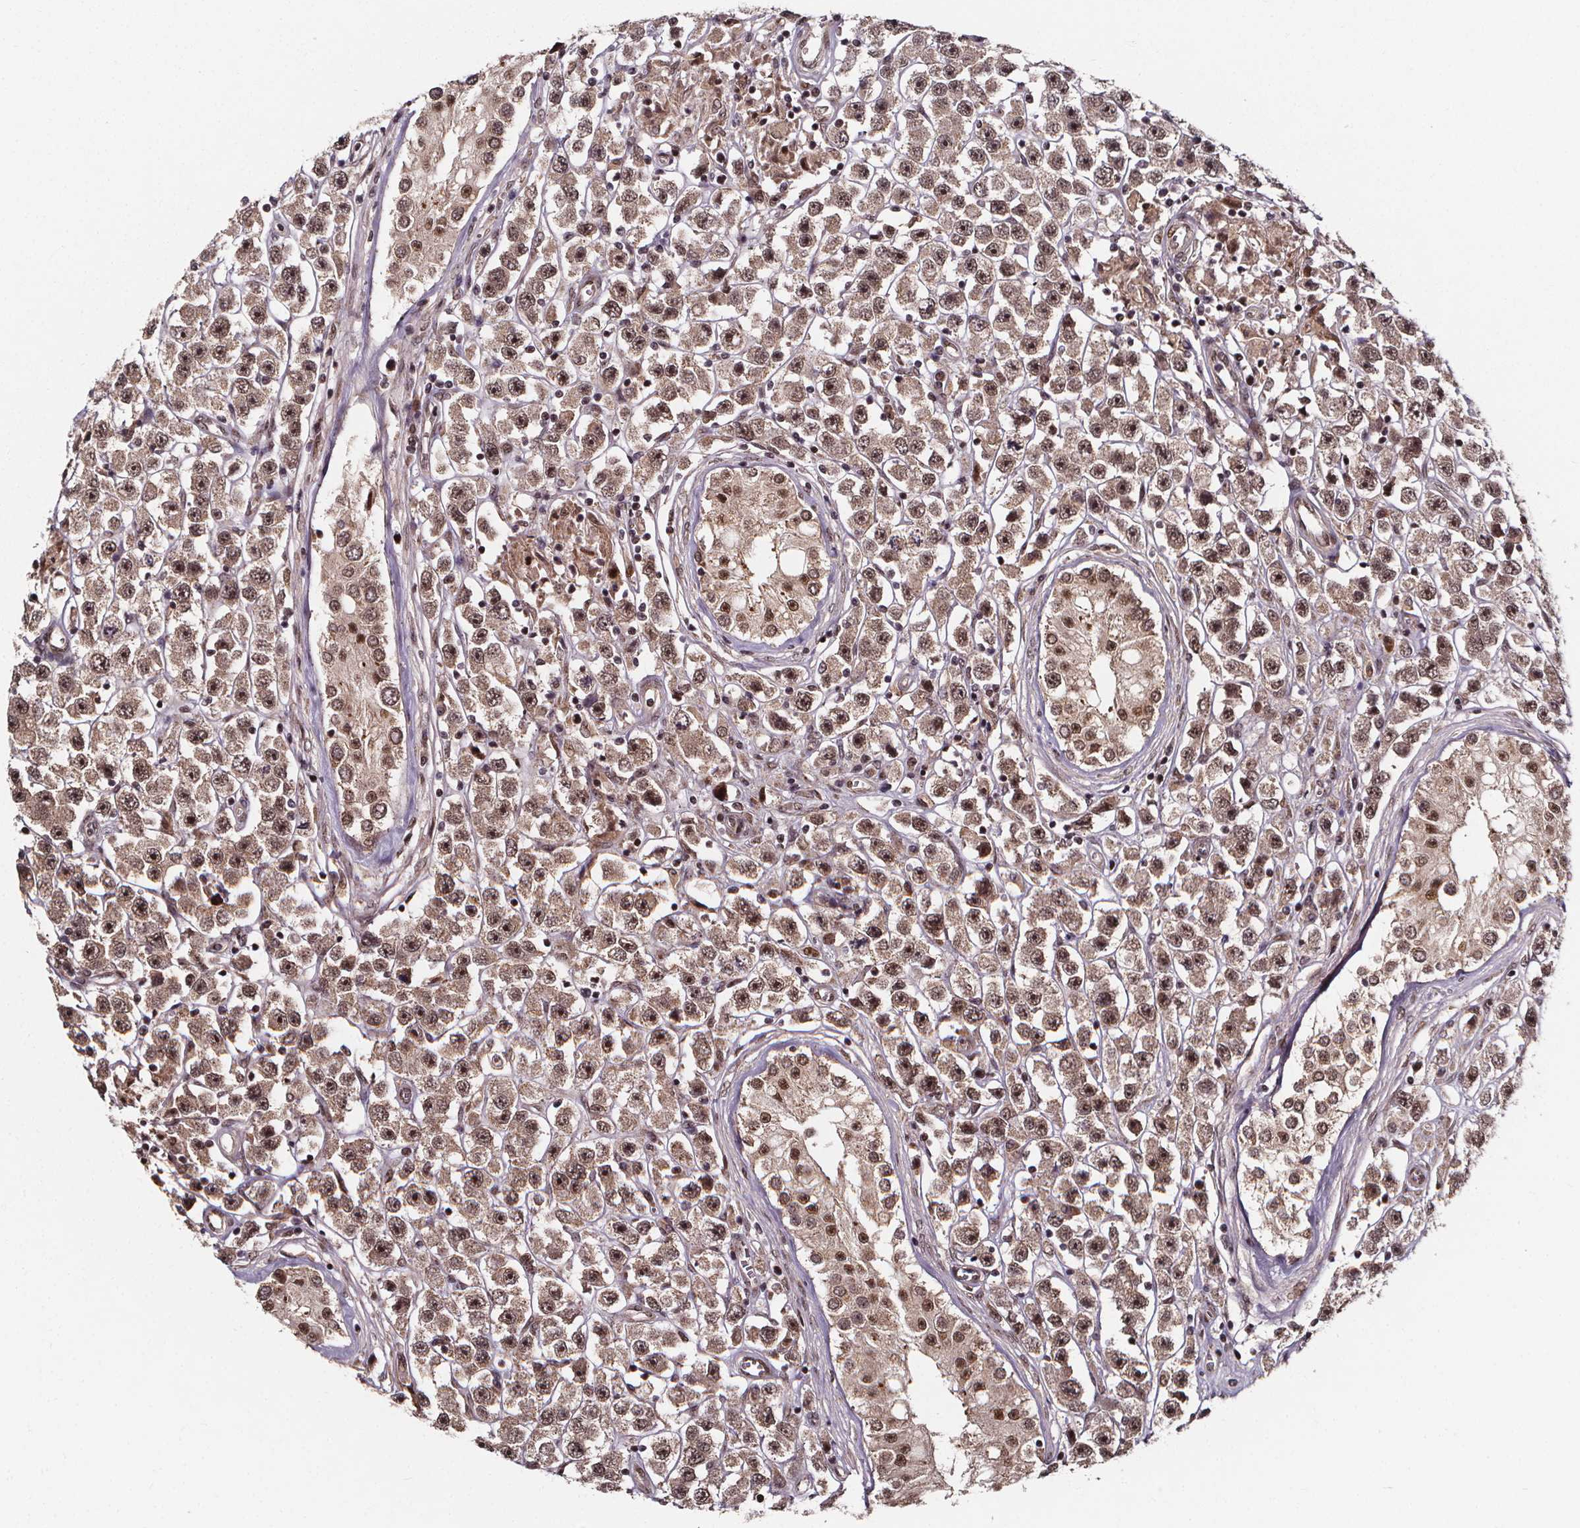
{"staining": {"intensity": "moderate", "quantity": ">75%", "location": "cytoplasmic/membranous,nuclear"}, "tissue": "testis cancer", "cell_type": "Tumor cells", "image_type": "cancer", "snomed": [{"axis": "morphology", "description": "Seminoma, NOS"}, {"axis": "topography", "description": "Testis"}], "caption": "IHC micrograph of testis cancer stained for a protein (brown), which demonstrates medium levels of moderate cytoplasmic/membranous and nuclear positivity in about >75% of tumor cells.", "gene": "DDIT3", "patient": {"sex": "male", "age": 45}}